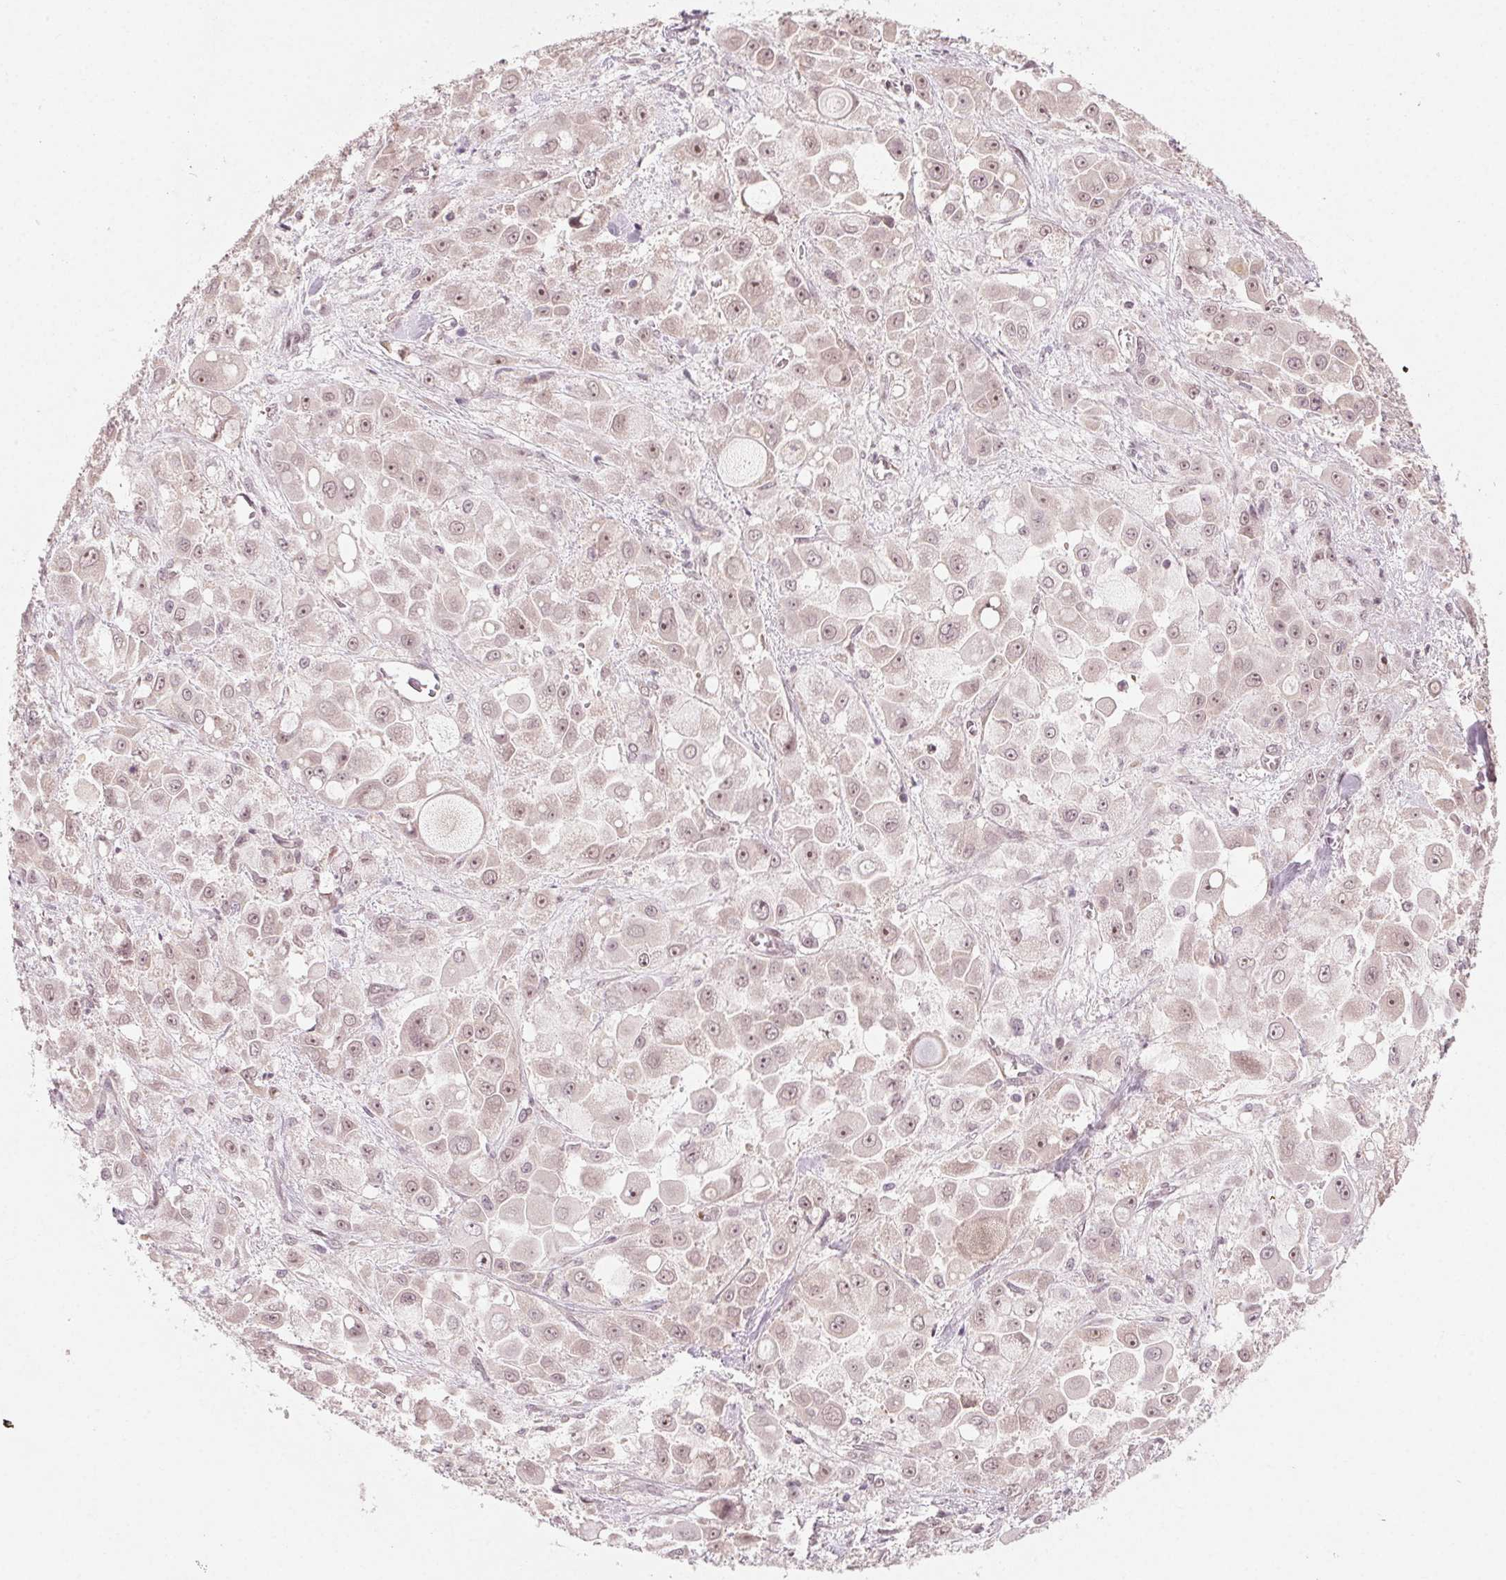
{"staining": {"intensity": "weak", "quantity": "<25%", "location": "cytoplasmic/membranous,nuclear"}, "tissue": "stomach cancer", "cell_type": "Tumor cells", "image_type": "cancer", "snomed": [{"axis": "morphology", "description": "Adenocarcinoma, NOS"}, {"axis": "topography", "description": "Stomach"}], "caption": "There is no significant staining in tumor cells of stomach adenocarcinoma.", "gene": "TUB", "patient": {"sex": "female", "age": 76}}